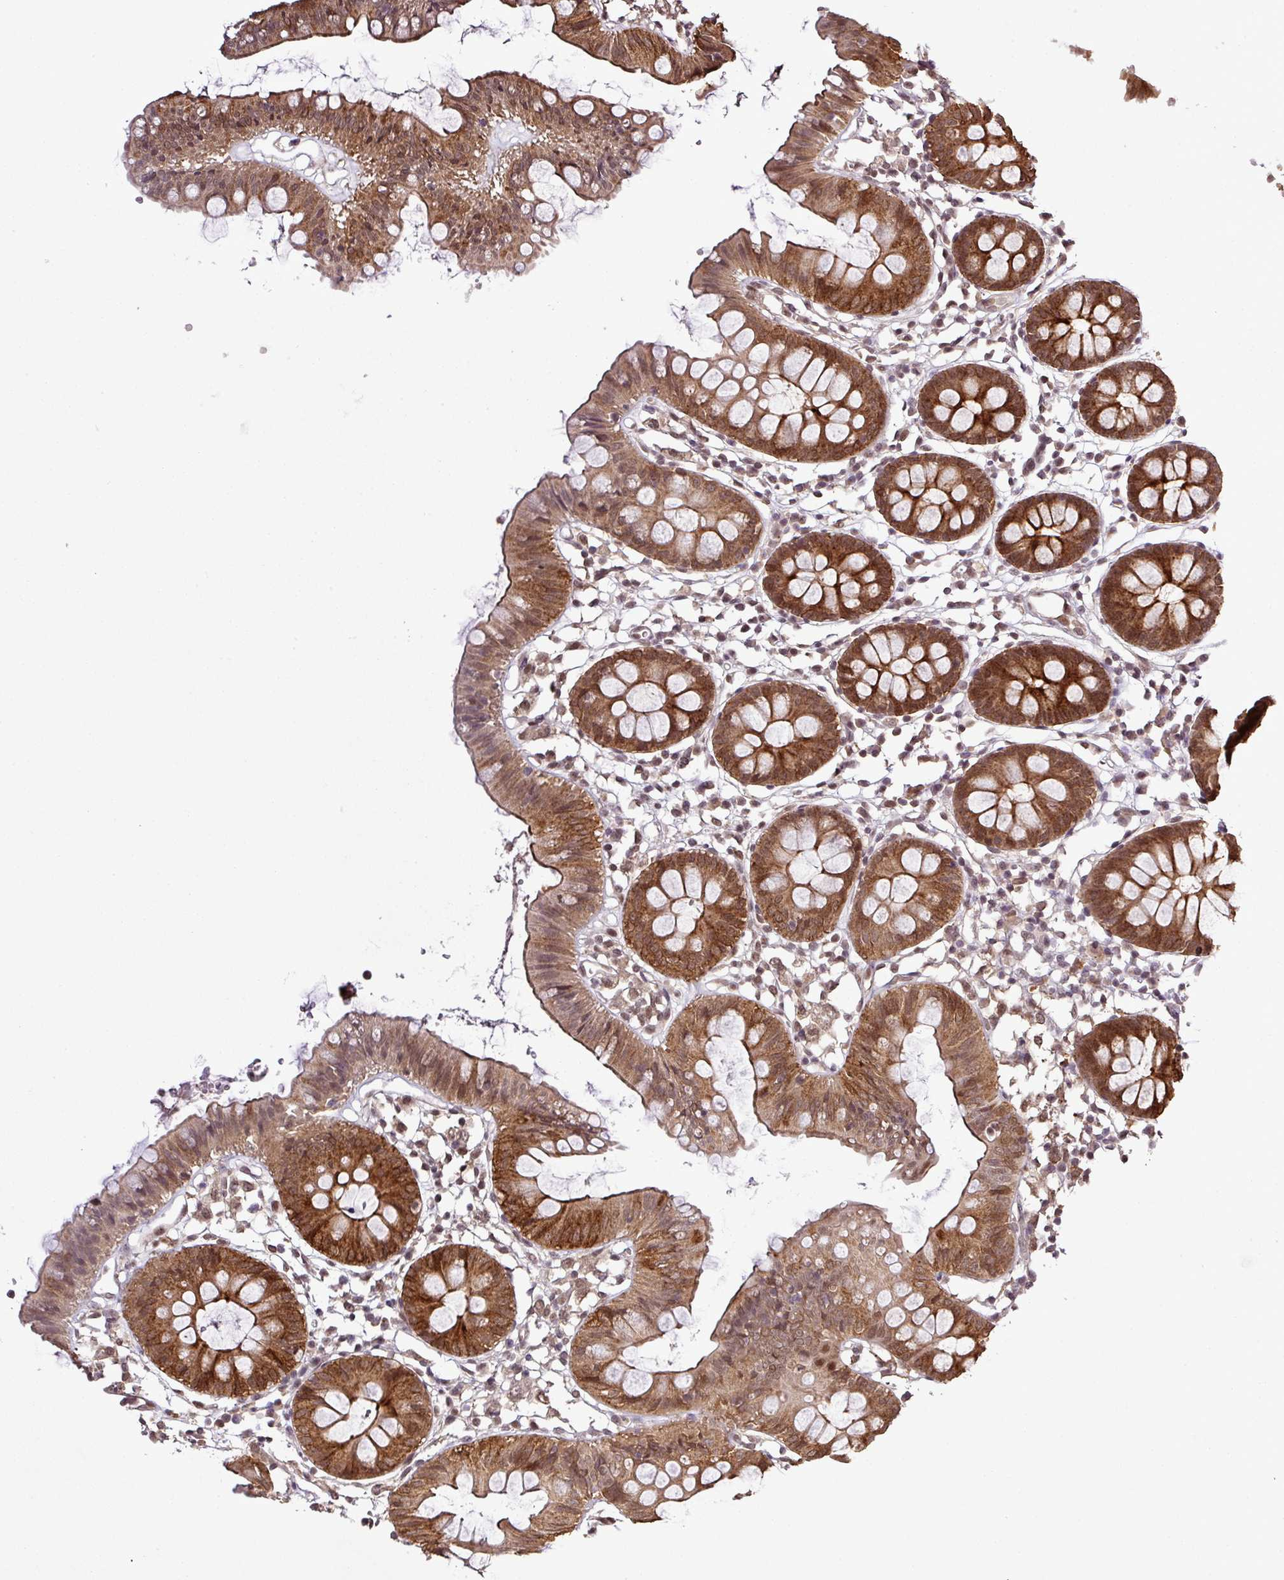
{"staining": {"intensity": "moderate", "quantity": ">75%", "location": "cytoplasmic/membranous"}, "tissue": "colon", "cell_type": "Endothelial cells", "image_type": "normal", "snomed": [{"axis": "morphology", "description": "Normal tissue, NOS"}, {"axis": "topography", "description": "Colon"}], "caption": "Moderate cytoplasmic/membranous positivity for a protein is appreciated in about >75% of endothelial cells of normal colon using immunohistochemistry (IHC).", "gene": "SMCO4", "patient": {"sex": "female", "age": 84}}